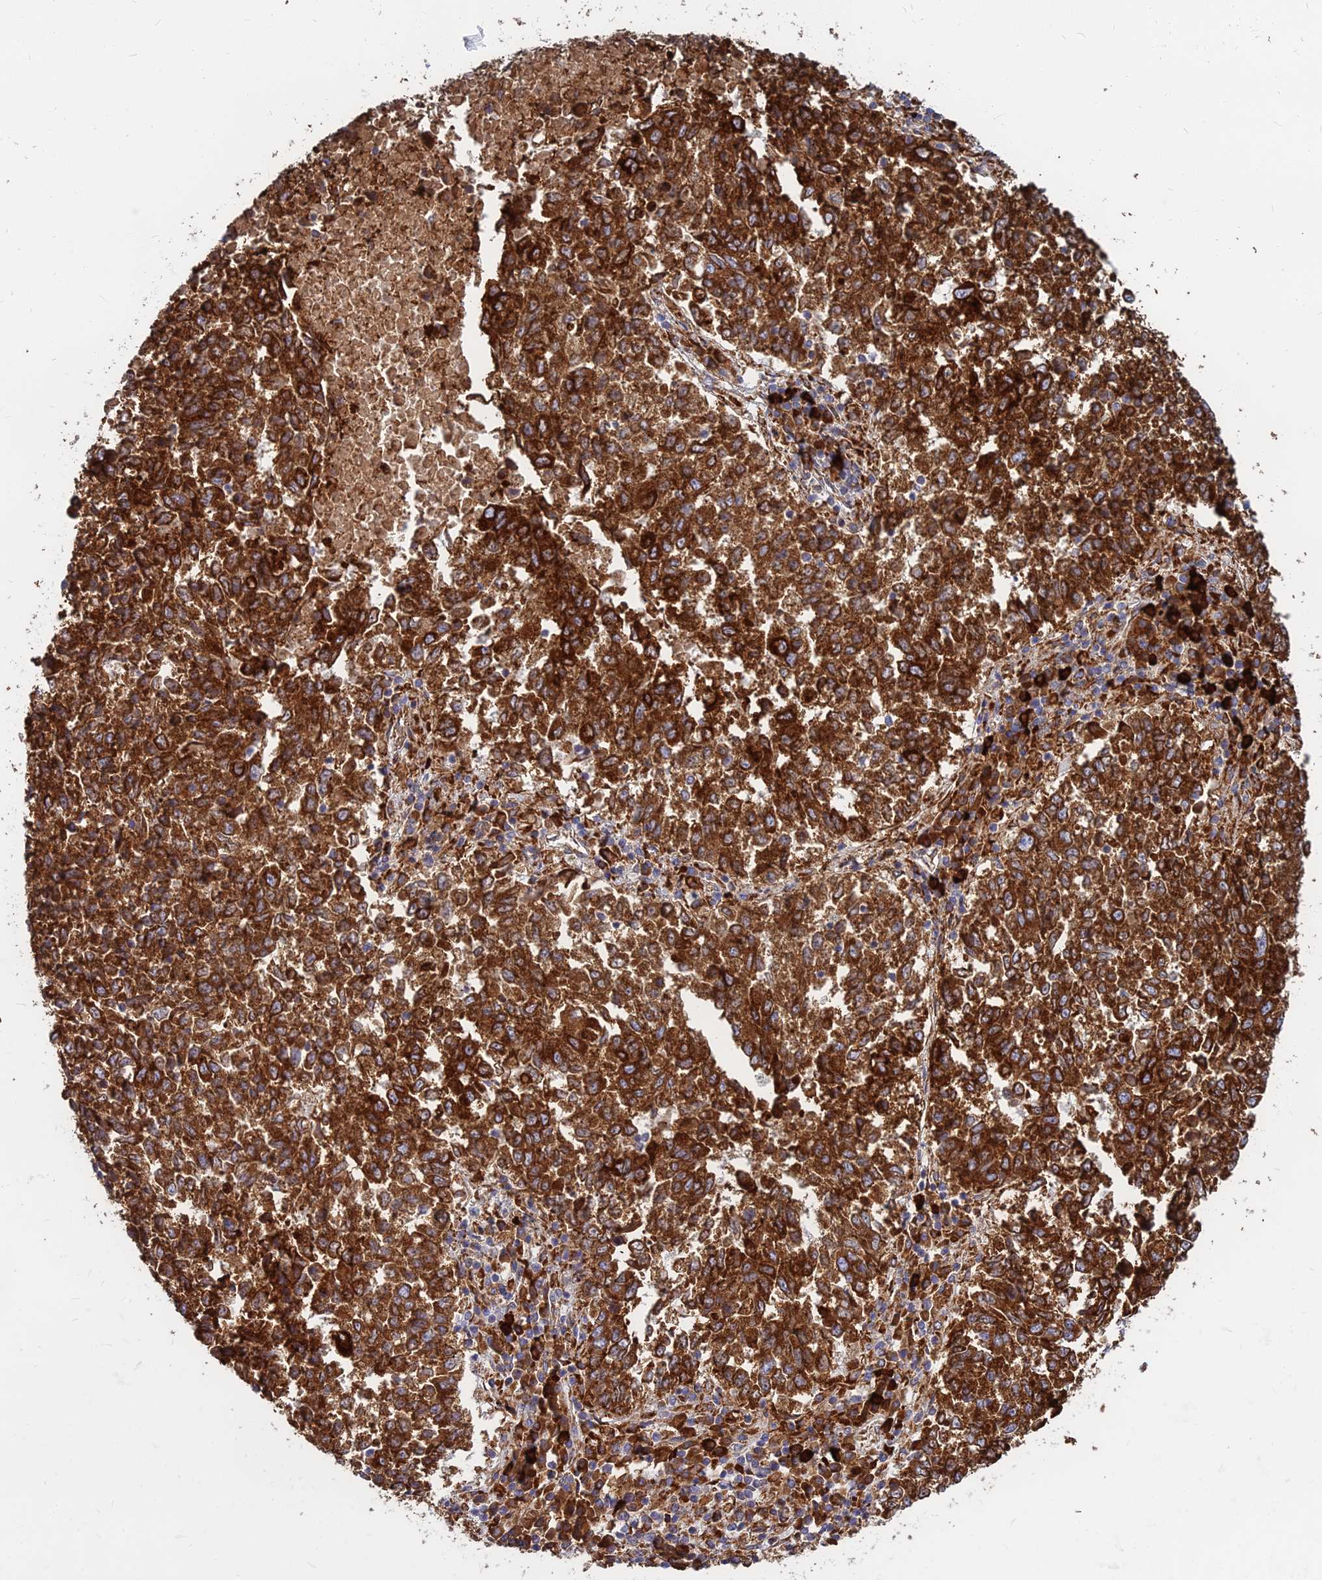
{"staining": {"intensity": "strong", "quantity": ">75%", "location": "cytoplasmic/membranous"}, "tissue": "lung cancer", "cell_type": "Tumor cells", "image_type": "cancer", "snomed": [{"axis": "morphology", "description": "Squamous cell carcinoma, NOS"}, {"axis": "topography", "description": "Lung"}], "caption": "Lung cancer stained for a protein (brown) exhibits strong cytoplasmic/membranous positive expression in approximately >75% of tumor cells.", "gene": "CCT6B", "patient": {"sex": "male", "age": 73}}